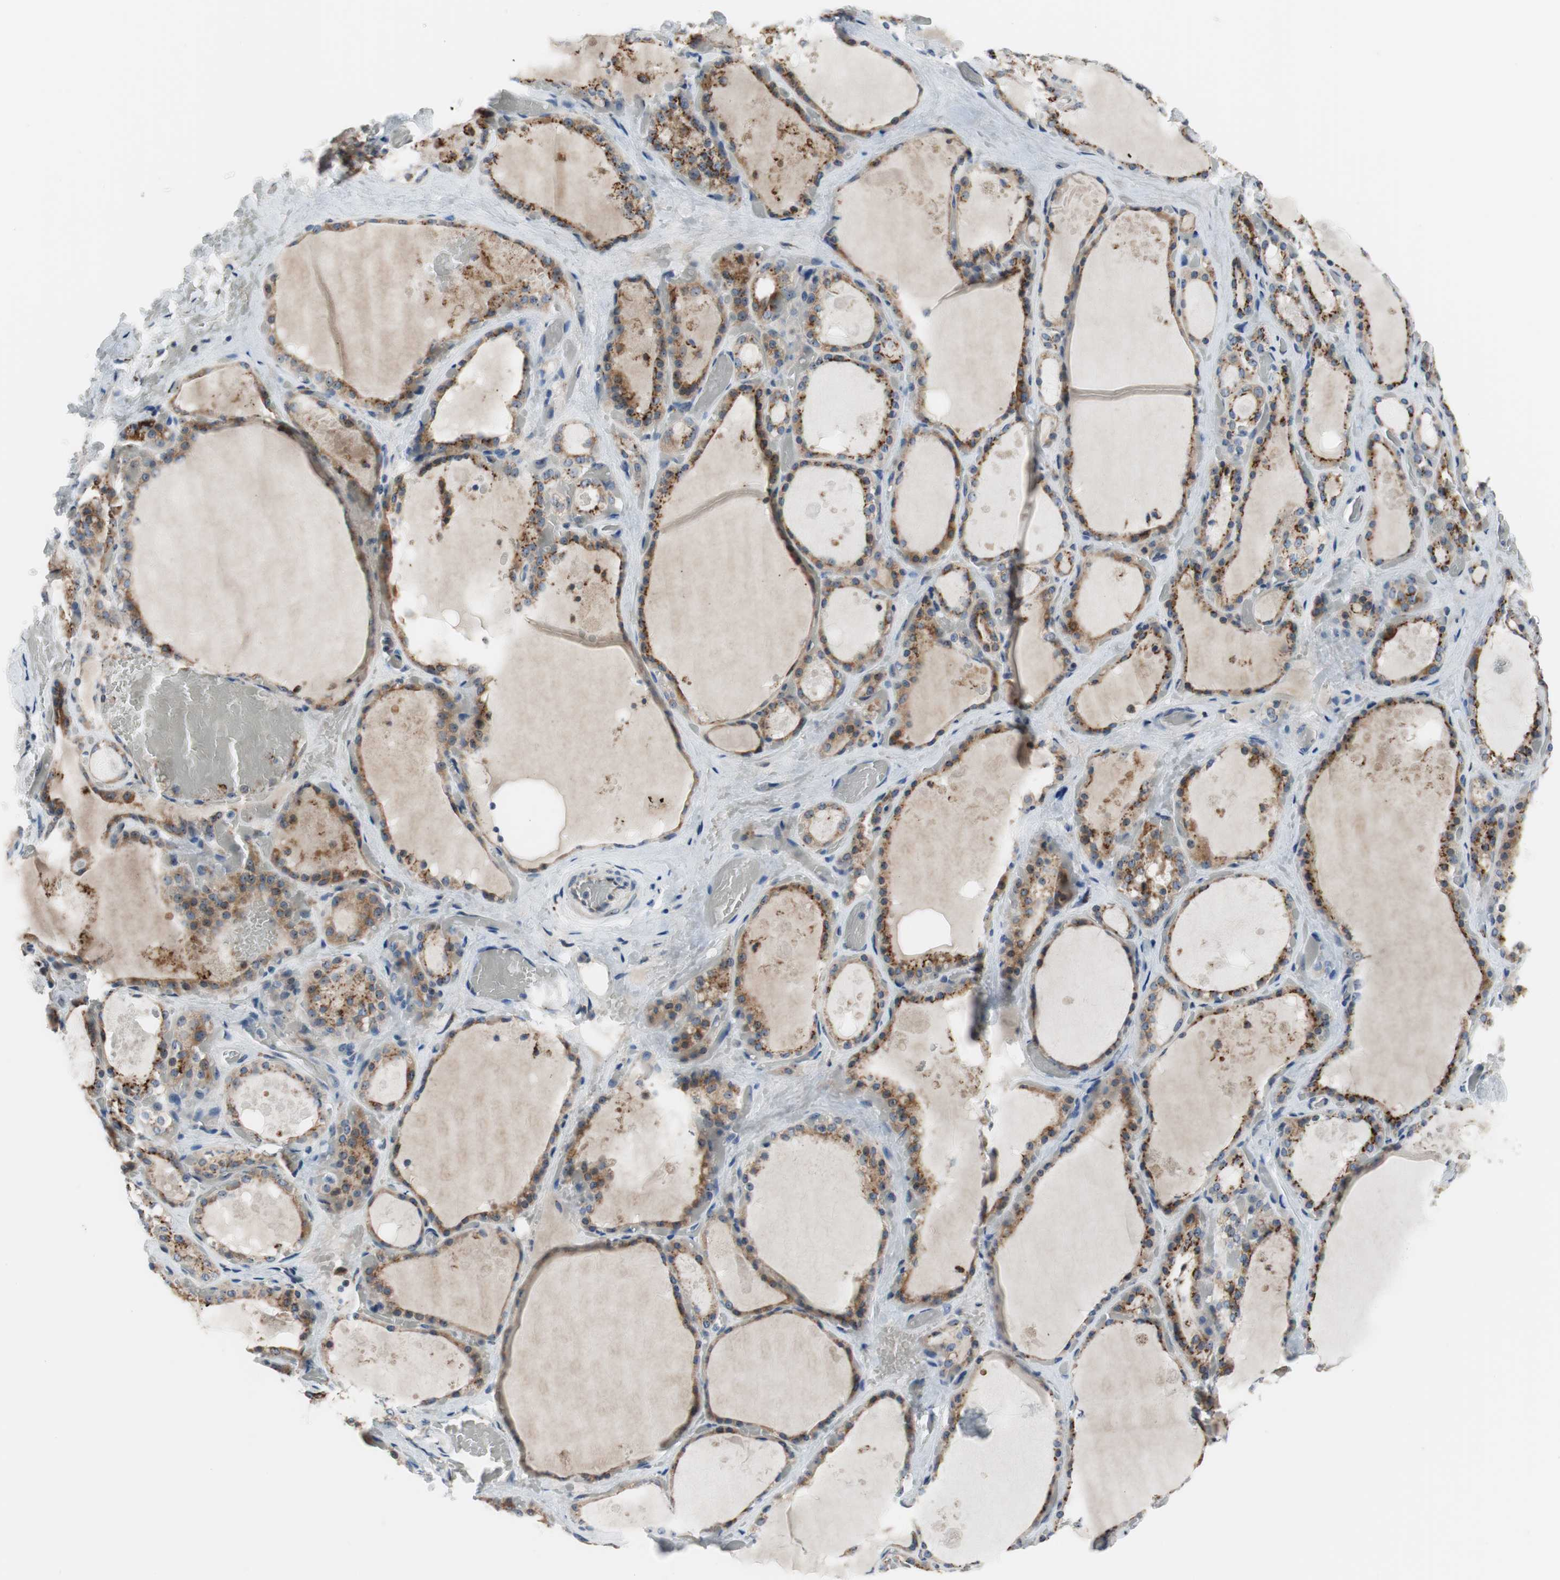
{"staining": {"intensity": "weak", "quantity": ">75%", "location": "cytoplasmic/membranous"}, "tissue": "thyroid gland", "cell_type": "Glandular cells", "image_type": "normal", "snomed": [{"axis": "morphology", "description": "Normal tissue, NOS"}, {"axis": "topography", "description": "Thyroid gland"}], "caption": "Immunohistochemistry (DAB) staining of normal thyroid gland shows weak cytoplasmic/membranous protein staining in approximately >75% of glandular cells.", "gene": "TMED7", "patient": {"sex": "male", "age": 61}}